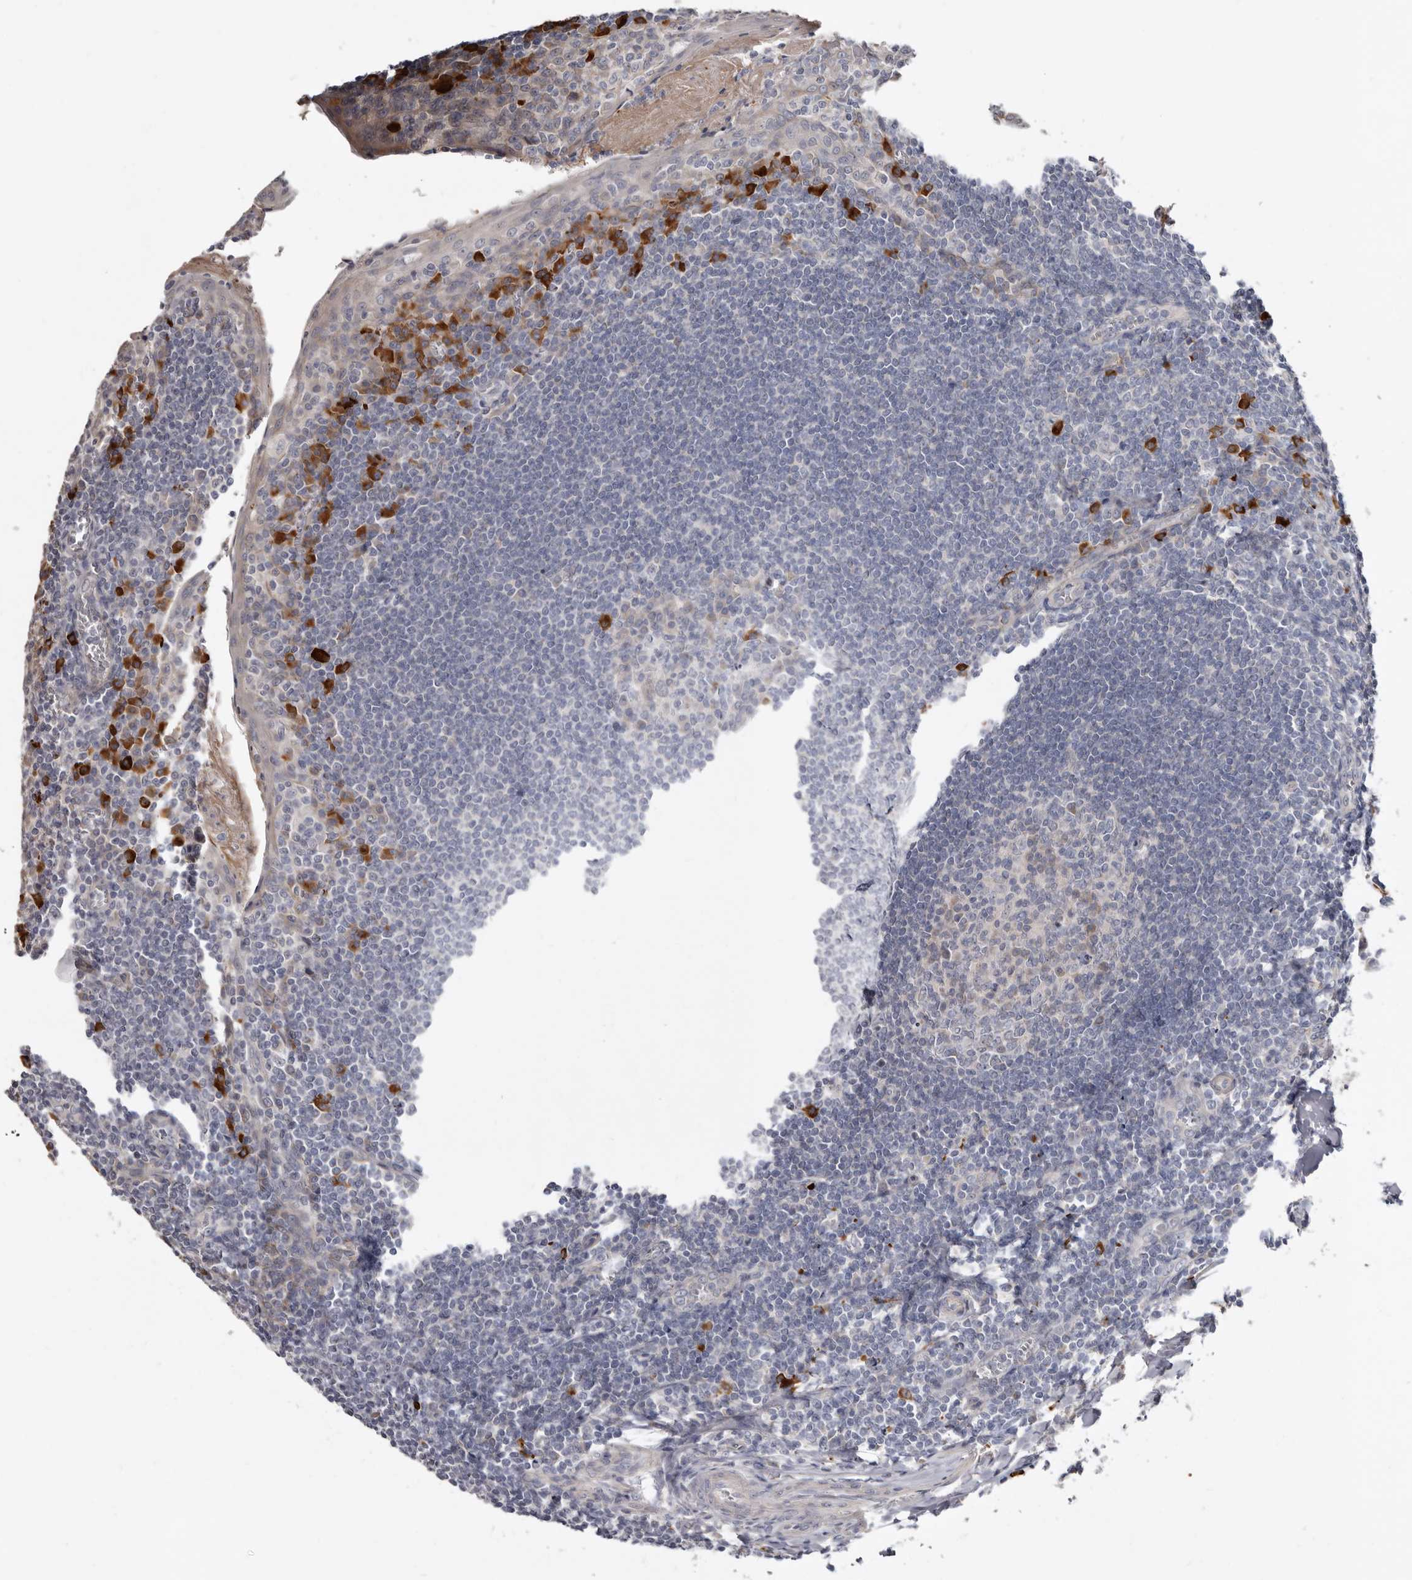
{"staining": {"intensity": "moderate", "quantity": "<25%", "location": "cytoplasmic/membranous"}, "tissue": "tonsil", "cell_type": "Germinal center cells", "image_type": "normal", "snomed": [{"axis": "morphology", "description": "Normal tissue, NOS"}, {"axis": "topography", "description": "Tonsil"}], "caption": "Human tonsil stained for a protein (brown) demonstrates moderate cytoplasmic/membranous positive expression in approximately <25% of germinal center cells.", "gene": "SPTA1", "patient": {"sex": "male", "age": 27}}